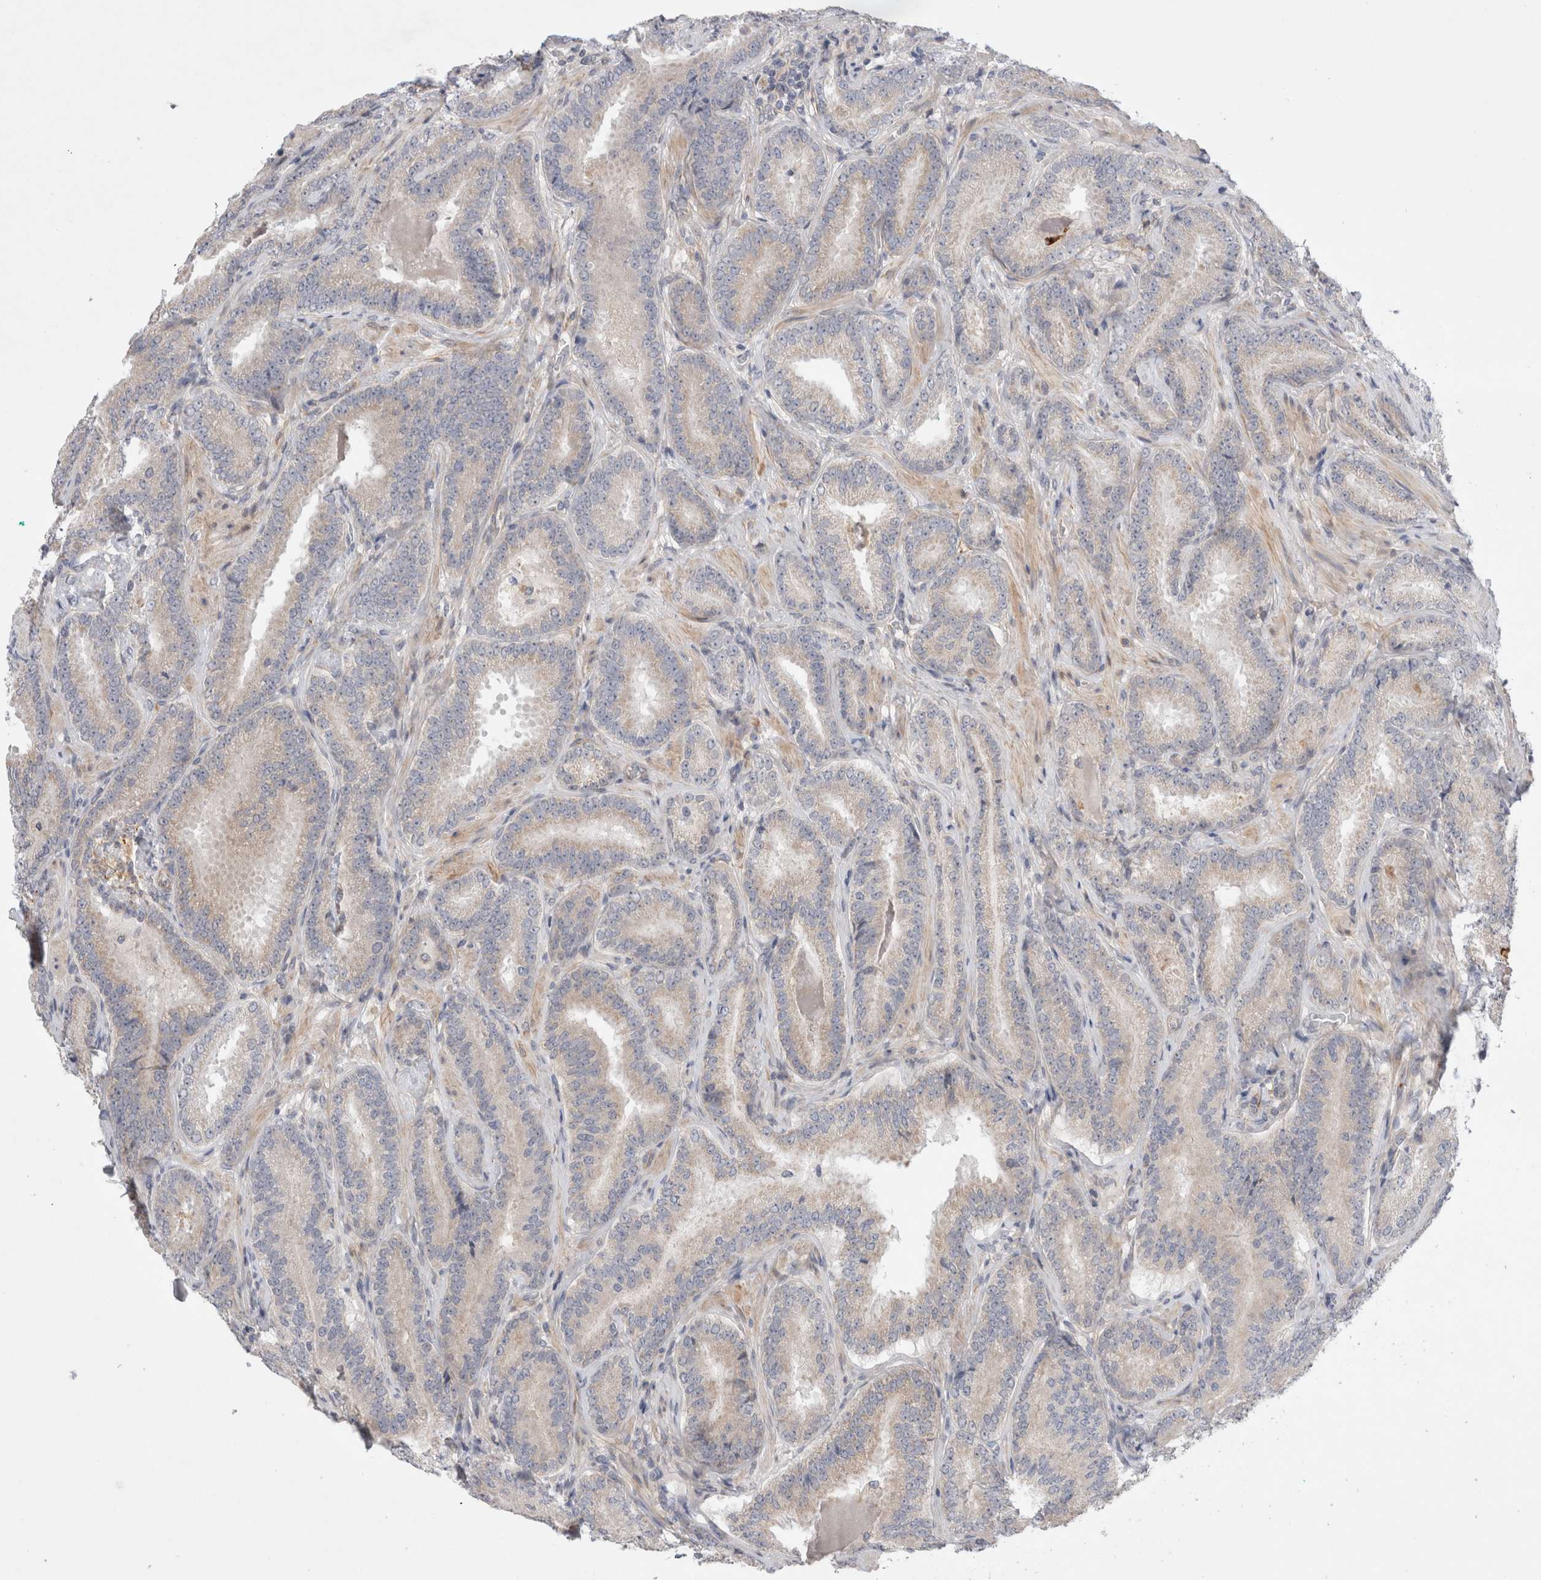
{"staining": {"intensity": "weak", "quantity": "<25%", "location": "cytoplasmic/membranous"}, "tissue": "prostate cancer", "cell_type": "Tumor cells", "image_type": "cancer", "snomed": [{"axis": "morphology", "description": "Adenocarcinoma, Low grade"}, {"axis": "topography", "description": "Prostate"}], "caption": "Tumor cells are negative for protein expression in human prostate cancer (adenocarcinoma (low-grade)).", "gene": "GSDMB", "patient": {"sex": "male", "age": 51}}